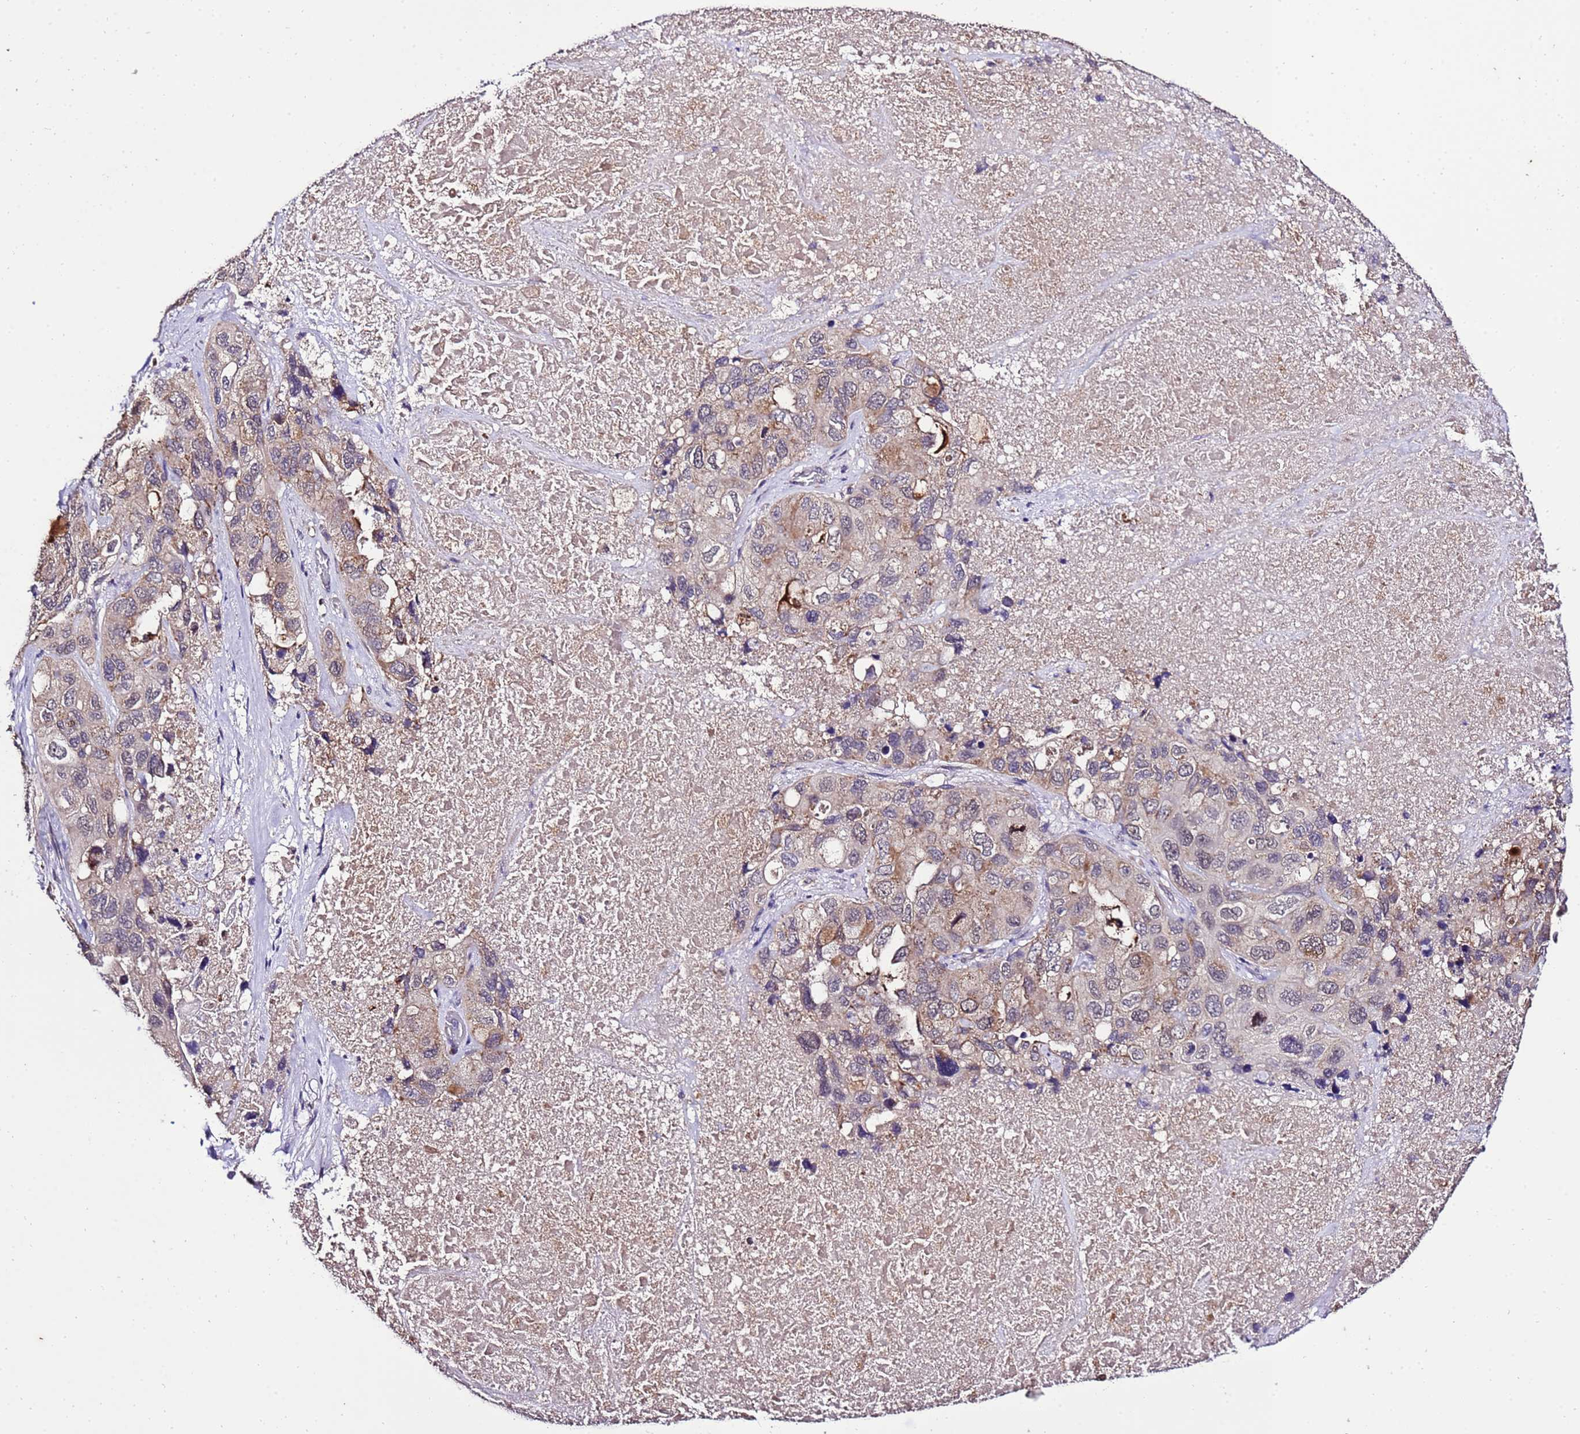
{"staining": {"intensity": "weak", "quantity": "25%-75%", "location": "cytoplasmic/membranous"}, "tissue": "lung cancer", "cell_type": "Tumor cells", "image_type": "cancer", "snomed": [{"axis": "morphology", "description": "Squamous cell carcinoma, NOS"}, {"axis": "topography", "description": "Lung"}], "caption": "Protein positivity by immunohistochemistry (IHC) demonstrates weak cytoplasmic/membranous positivity in approximately 25%-75% of tumor cells in lung cancer (squamous cell carcinoma).", "gene": "ZNF329", "patient": {"sex": "female", "age": 73}}